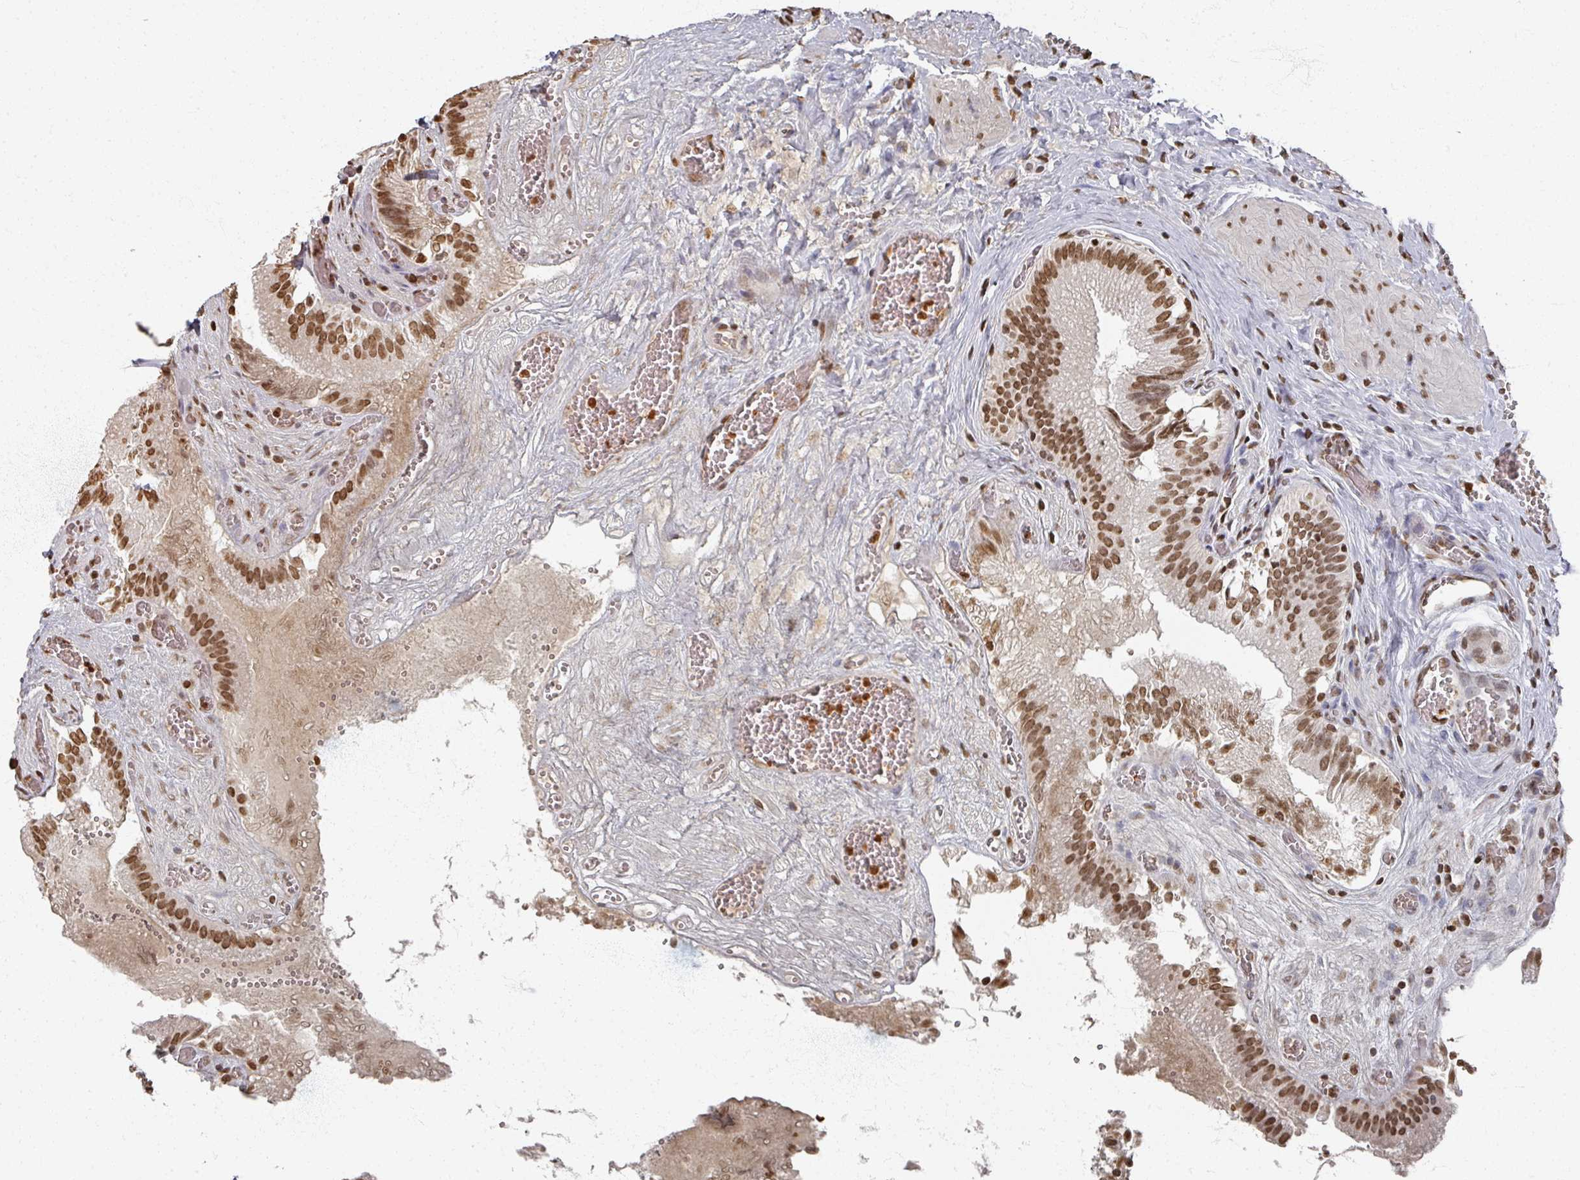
{"staining": {"intensity": "strong", "quantity": ">75%", "location": "nuclear"}, "tissue": "gallbladder", "cell_type": "Glandular cells", "image_type": "normal", "snomed": [{"axis": "morphology", "description": "Normal tissue, NOS"}, {"axis": "topography", "description": "Gallbladder"}, {"axis": "topography", "description": "Peripheral nerve tissue"}], "caption": "A brown stain shows strong nuclear expression of a protein in glandular cells of unremarkable gallbladder.", "gene": "DCUN1D5", "patient": {"sex": "male", "age": 17}}